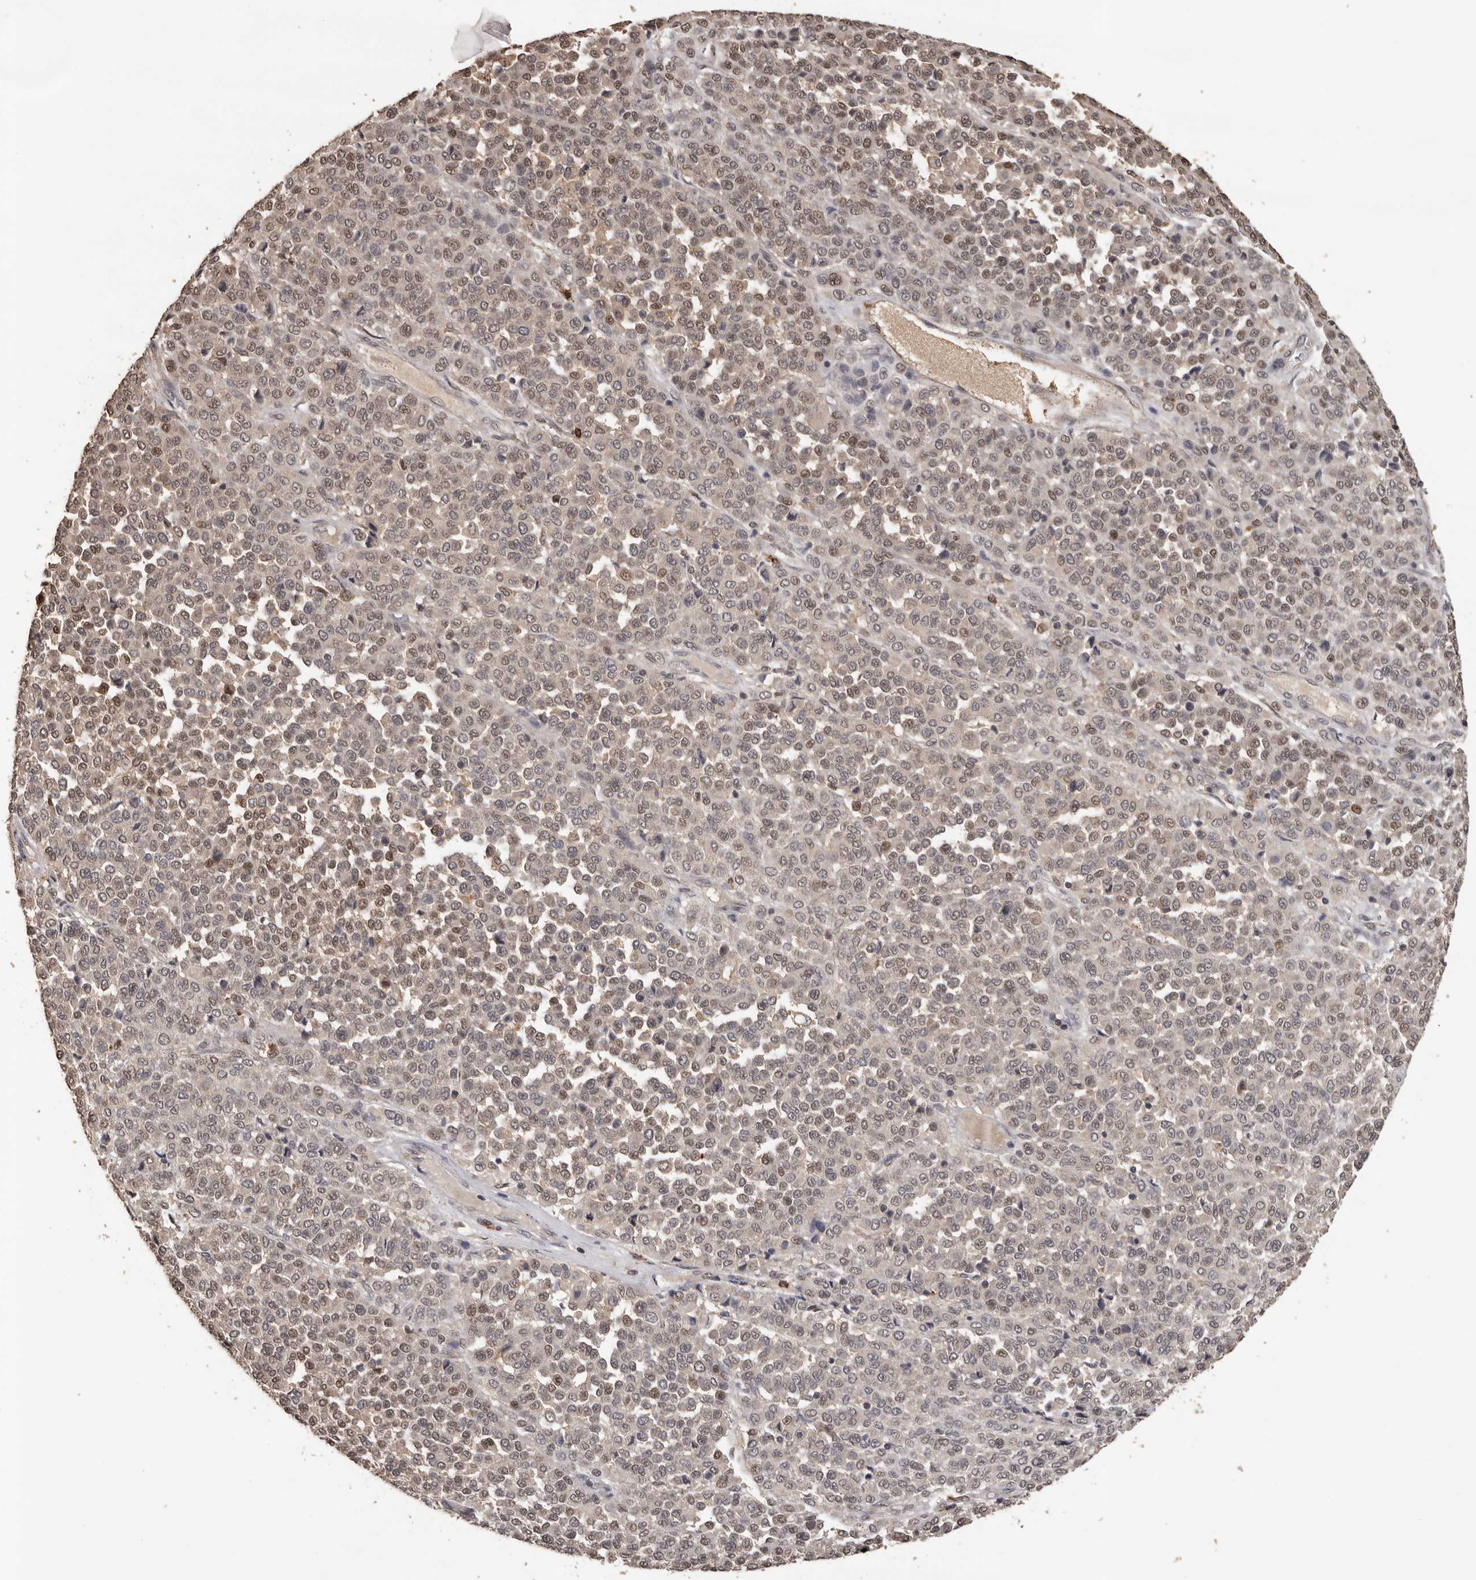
{"staining": {"intensity": "moderate", "quantity": "<25%", "location": "cytoplasmic/membranous,nuclear"}, "tissue": "melanoma", "cell_type": "Tumor cells", "image_type": "cancer", "snomed": [{"axis": "morphology", "description": "Malignant melanoma, Metastatic site"}, {"axis": "topography", "description": "Pancreas"}], "caption": "A brown stain labels moderate cytoplasmic/membranous and nuclear staining of a protein in melanoma tumor cells.", "gene": "KIF2B", "patient": {"sex": "female", "age": 30}}